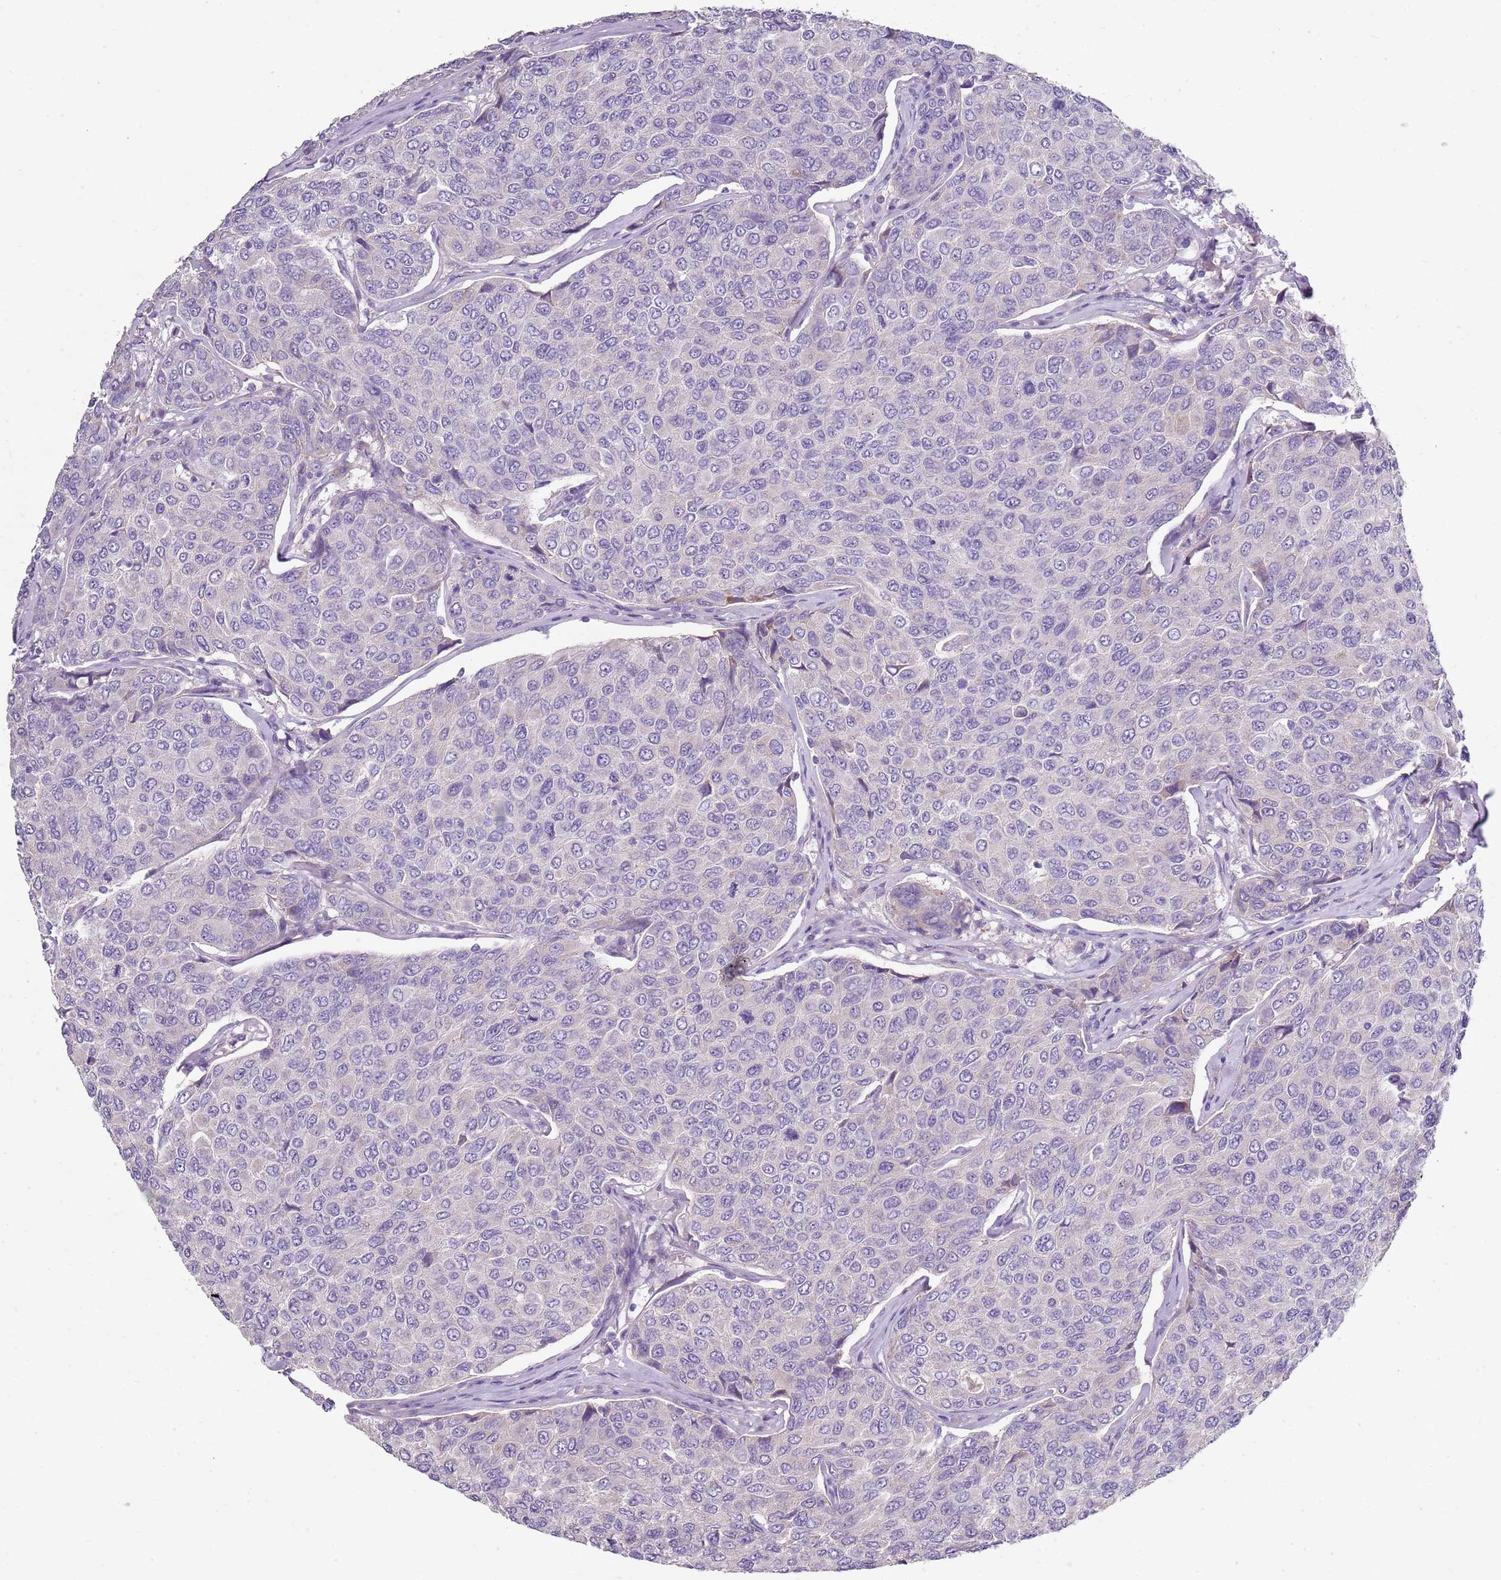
{"staining": {"intensity": "negative", "quantity": "none", "location": "none"}, "tissue": "breast cancer", "cell_type": "Tumor cells", "image_type": "cancer", "snomed": [{"axis": "morphology", "description": "Duct carcinoma"}, {"axis": "topography", "description": "Breast"}], "caption": "High power microscopy image of an IHC histopathology image of breast cancer, revealing no significant staining in tumor cells. (Immunohistochemistry (ihc), brightfield microscopy, high magnification).", "gene": "ZNF583", "patient": {"sex": "female", "age": 55}}